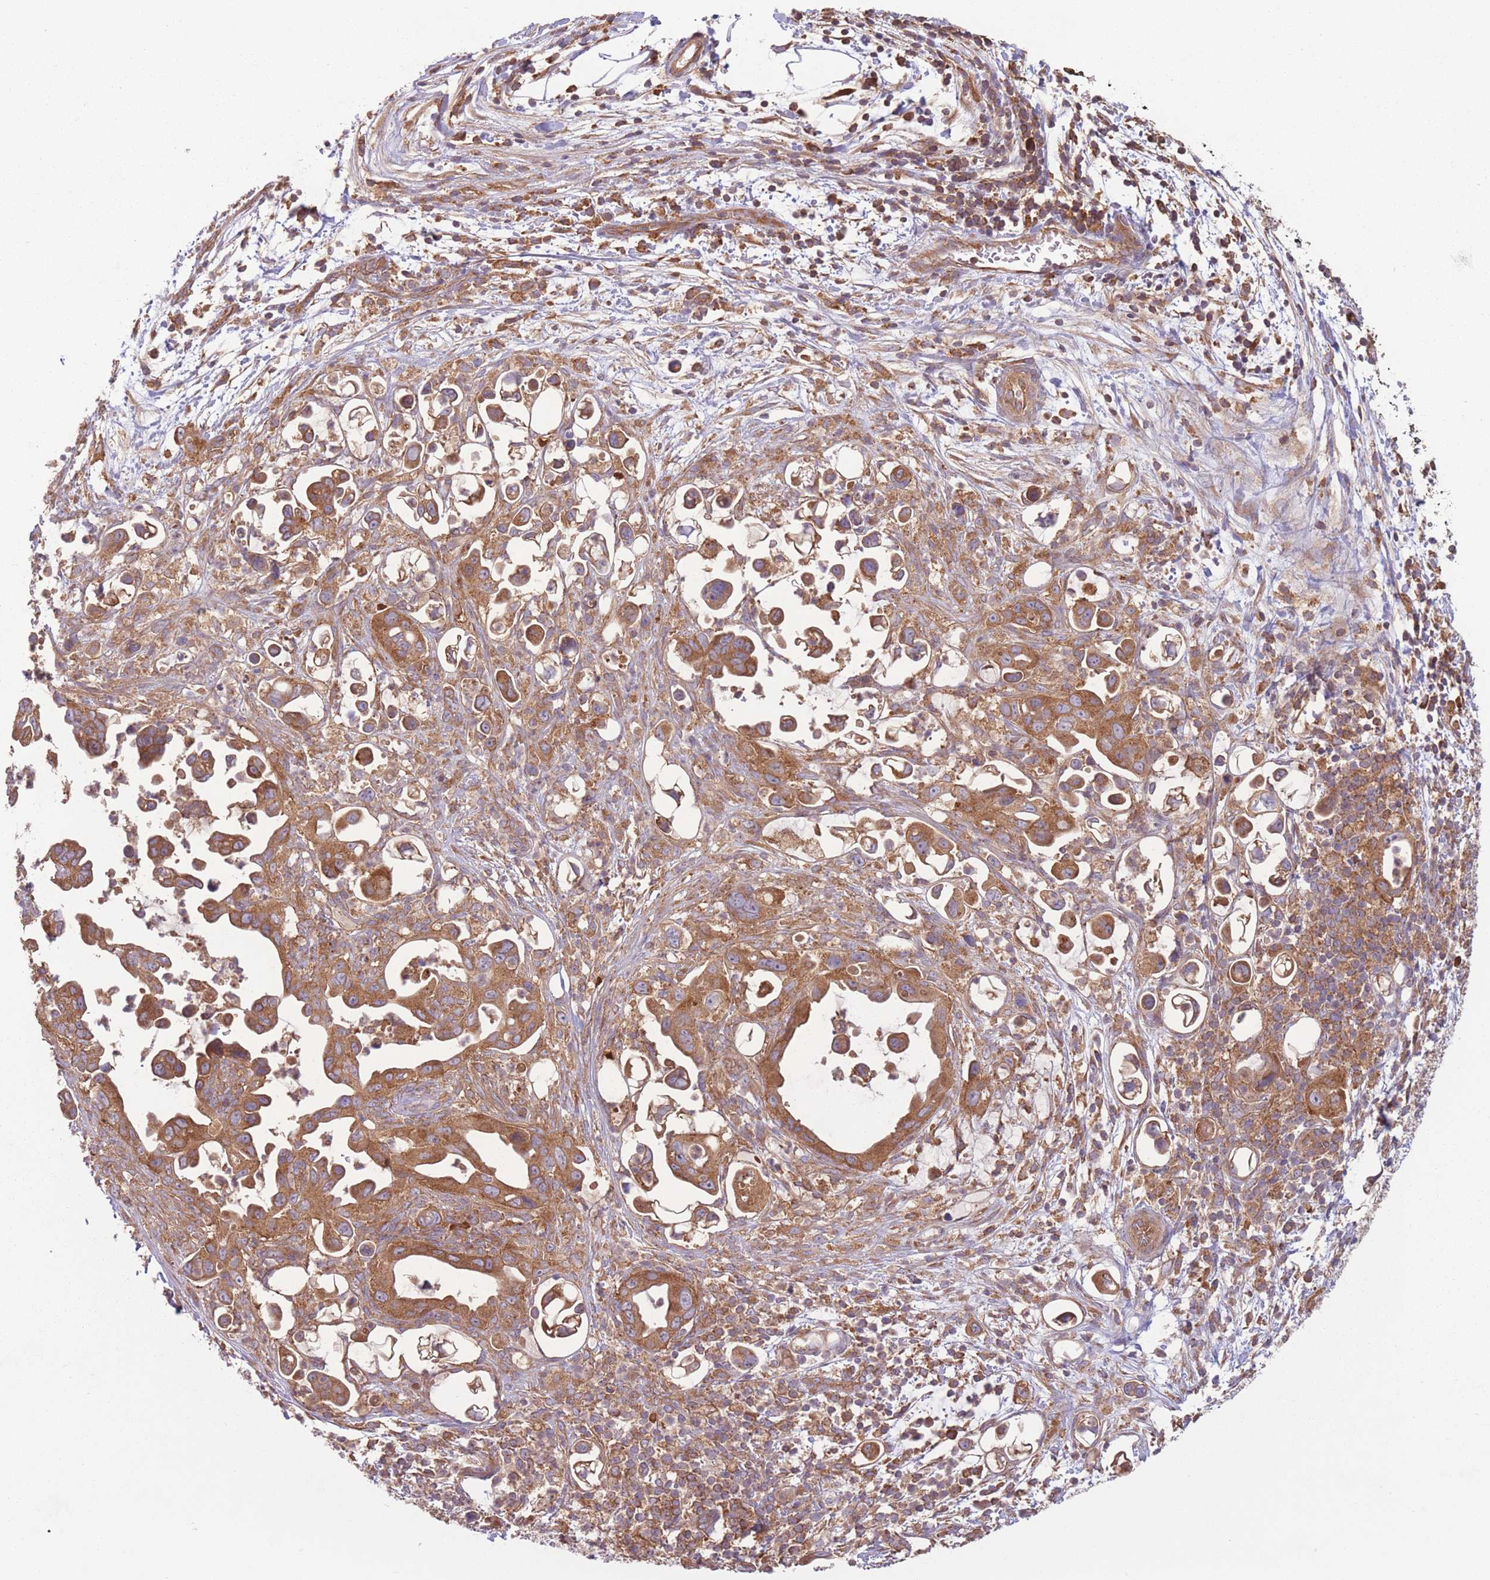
{"staining": {"intensity": "moderate", "quantity": ">75%", "location": "cytoplasmic/membranous"}, "tissue": "pancreatic cancer", "cell_type": "Tumor cells", "image_type": "cancer", "snomed": [{"axis": "morphology", "description": "Adenocarcinoma, NOS"}, {"axis": "topography", "description": "Pancreas"}], "caption": "Protein expression analysis of adenocarcinoma (pancreatic) demonstrates moderate cytoplasmic/membranous staining in about >75% of tumor cells. (Stains: DAB in brown, nuclei in blue, Microscopy: brightfield microscopy at high magnification).", "gene": "WASHC2A", "patient": {"sex": "male", "age": 61}}